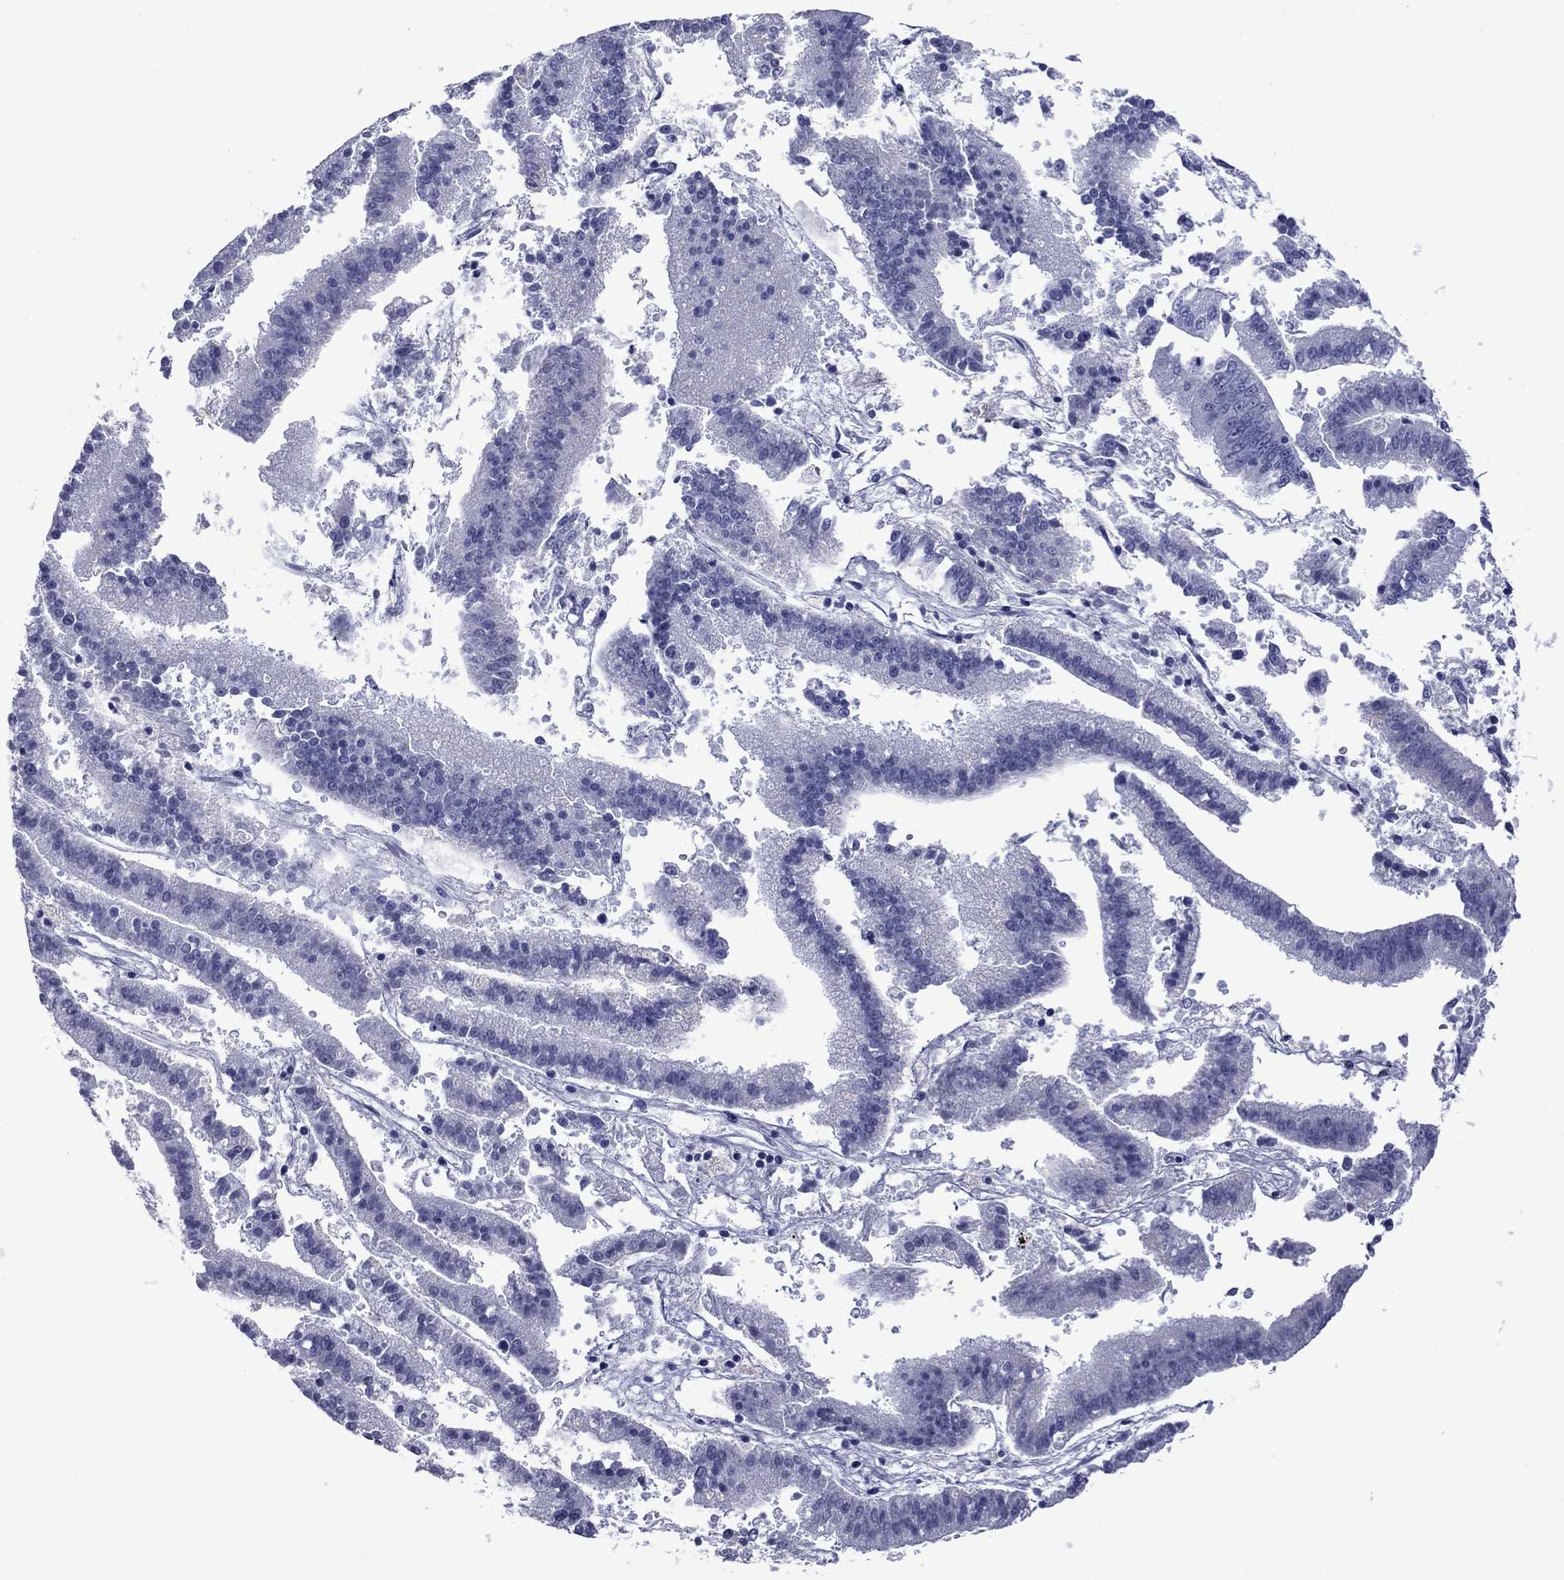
{"staining": {"intensity": "negative", "quantity": "none", "location": "none"}, "tissue": "endometrial cancer", "cell_type": "Tumor cells", "image_type": "cancer", "snomed": [{"axis": "morphology", "description": "Adenocarcinoma, NOS"}, {"axis": "topography", "description": "Endometrium"}], "caption": "This is a image of immunohistochemistry (IHC) staining of adenocarcinoma (endometrial), which shows no positivity in tumor cells.", "gene": "PIWIL1", "patient": {"sex": "female", "age": 66}}